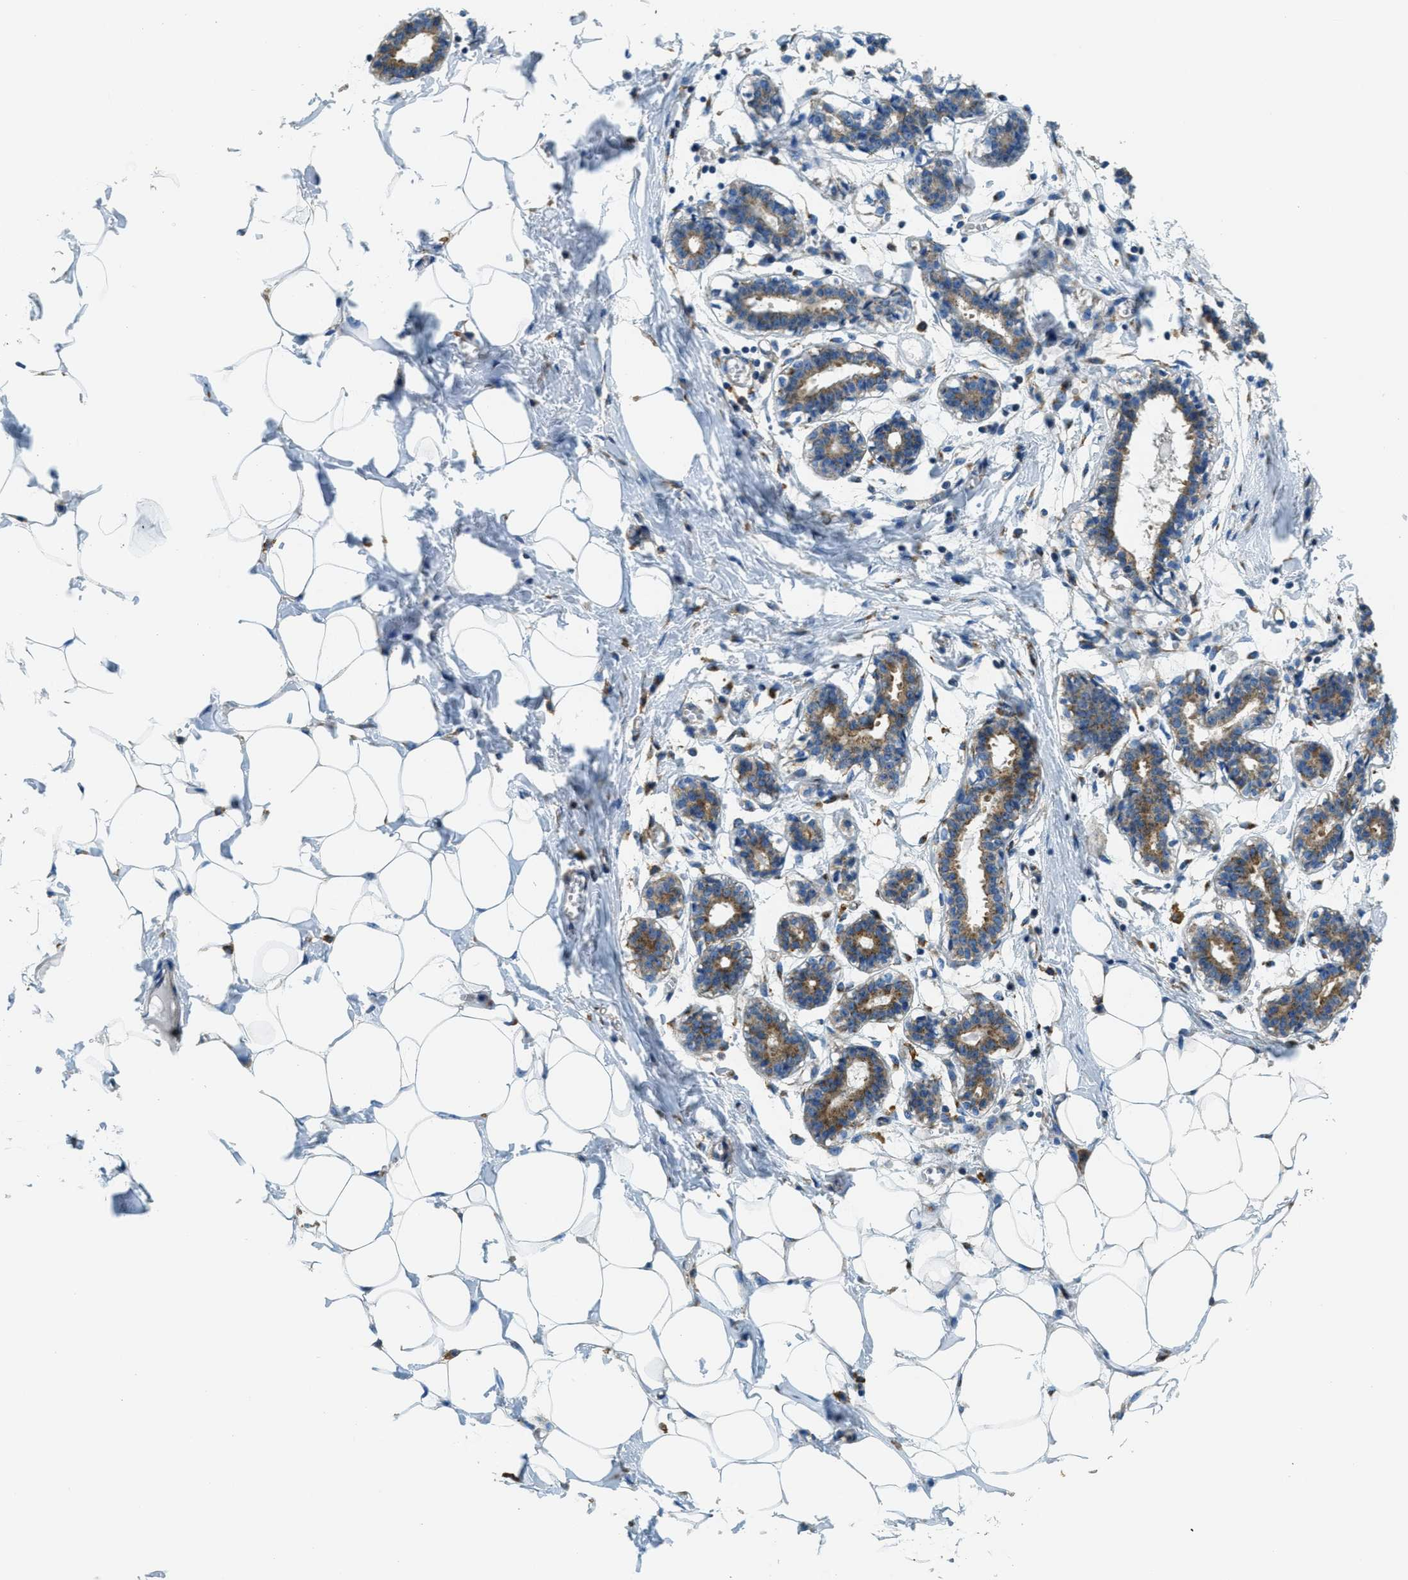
{"staining": {"intensity": "negative", "quantity": "none", "location": "none"}, "tissue": "breast", "cell_type": "Adipocytes", "image_type": "normal", "snomed": [{"axis": "morphology", "description": "Normal tissue, NOS"}, {"axis": "topography", "description": "Breast"}], "caption": "This is a histopathology image of immunohistochemistry staining of unremarkable breast, which shows no positivity in adipocytes. (Stains: DAB IHC with hematoxylin counter stain, Microscopy: brightfield microscopy at high magnification).", "gene": "AP2B1", "patient": {"sex": "female", "age": 27}}